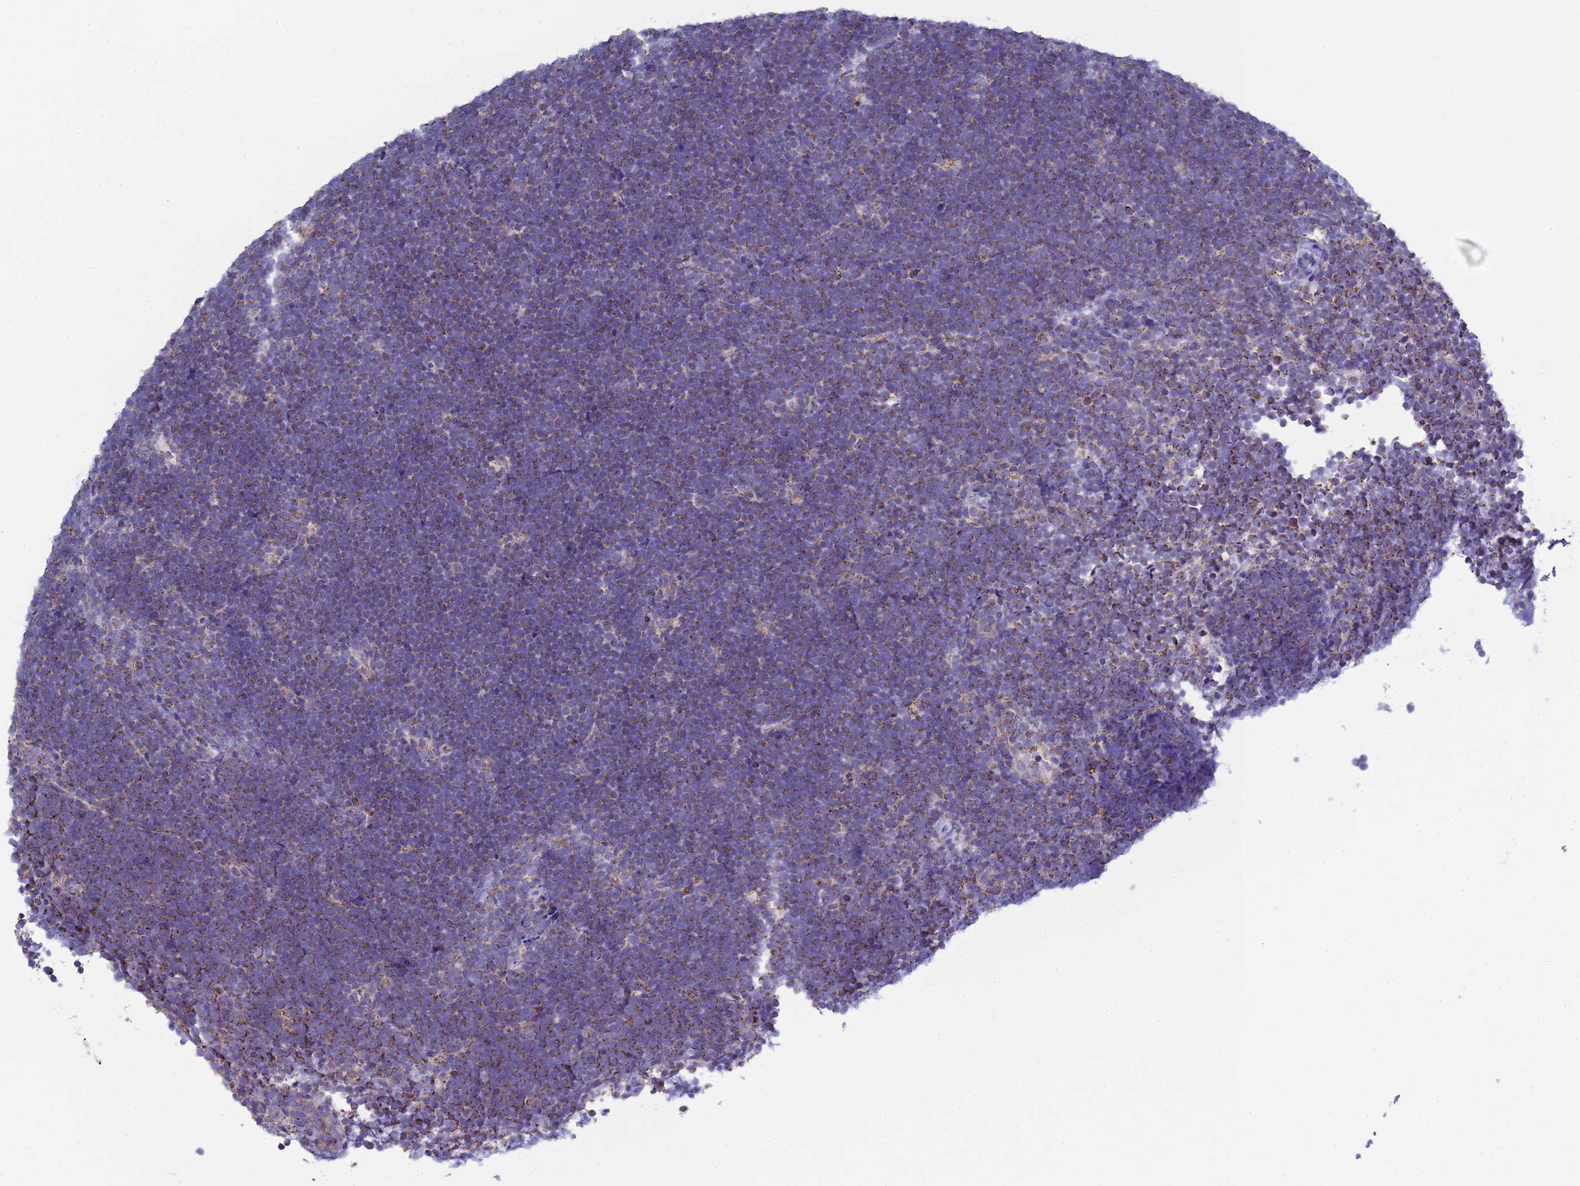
{"staining": {"intensity": "moderate", "quantity": "25%-75%", "location": "cytoplasmic/membranous"}, "tissue": "lymphoma", "cell_type": "Tumor cells", "image_type": "cancer", "snomed": [{"axis": "morphology", "description": "Malignant lymphoma, non-Hodgkin's type, High grade"}, {"axis": "topography", "description": "Lymph node"}], "caption": "A micrograph showing moderate cytoplasmic/membranous positivity in about 25%-75% of tumor cells in malignant lymphoma, non-Hodgkin's type (high-grade), as visualized by brown immunohistochemical staining.", "gene": "COQ4", "patient": {"sex": "male", "age": 13}}